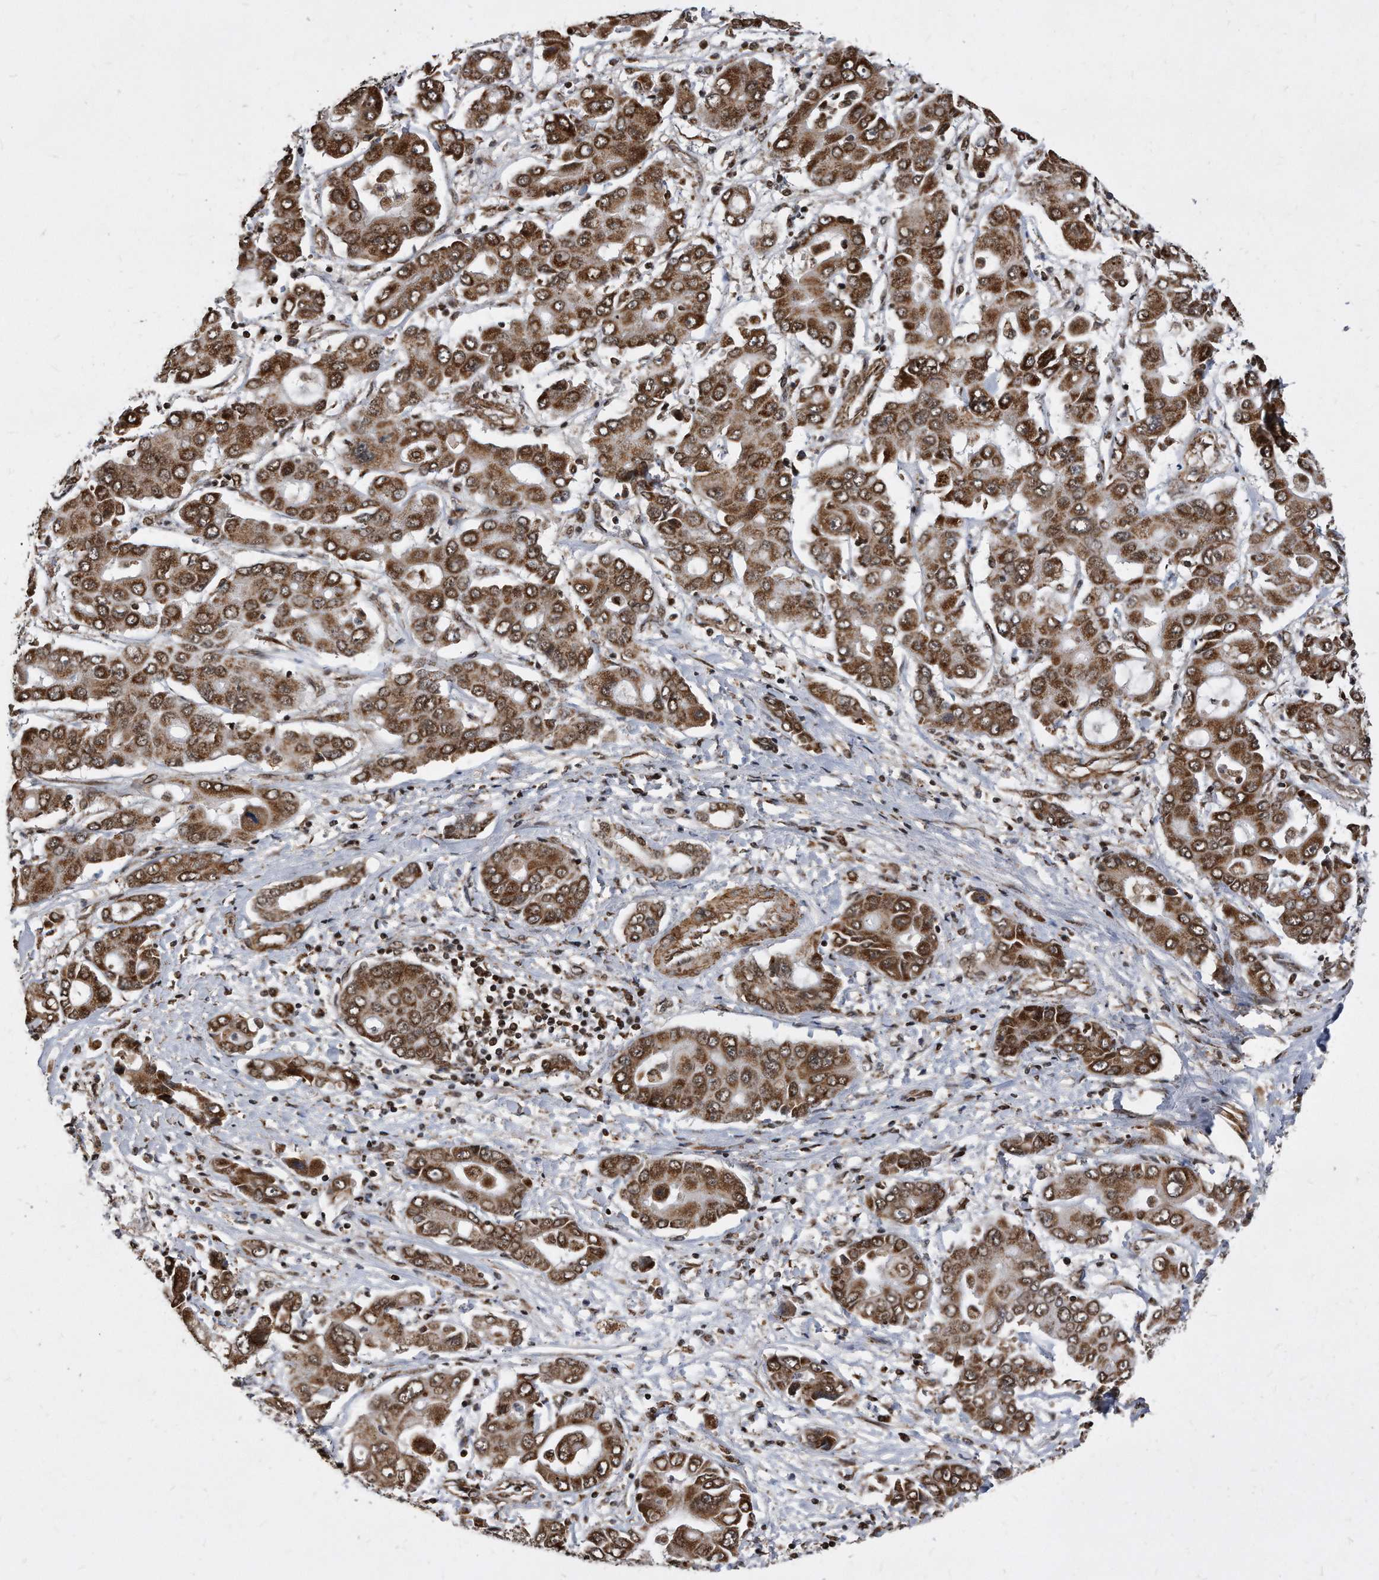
{"staining": {"intensity": "moderate", "quantity": ">75%", "location": "cytoplasmic/membranous"}, "tissue": "liver cancer", "cell_type": "Tumor cells", "image_type": "cancer", "snomed": [{"axis": "morphology", "description": "Cholangiocarcinoma"}, {"axis": "topography", "description": "Liver"}], "caption": "Brown immunohistochemical staining in cholangiocarcinoma (liver) displays moderate cytoplasmic/membranous positivity in about >75% of tumor cells.", "gene": "DUSP22", "patient": {"sex": "male", "age": 67}}